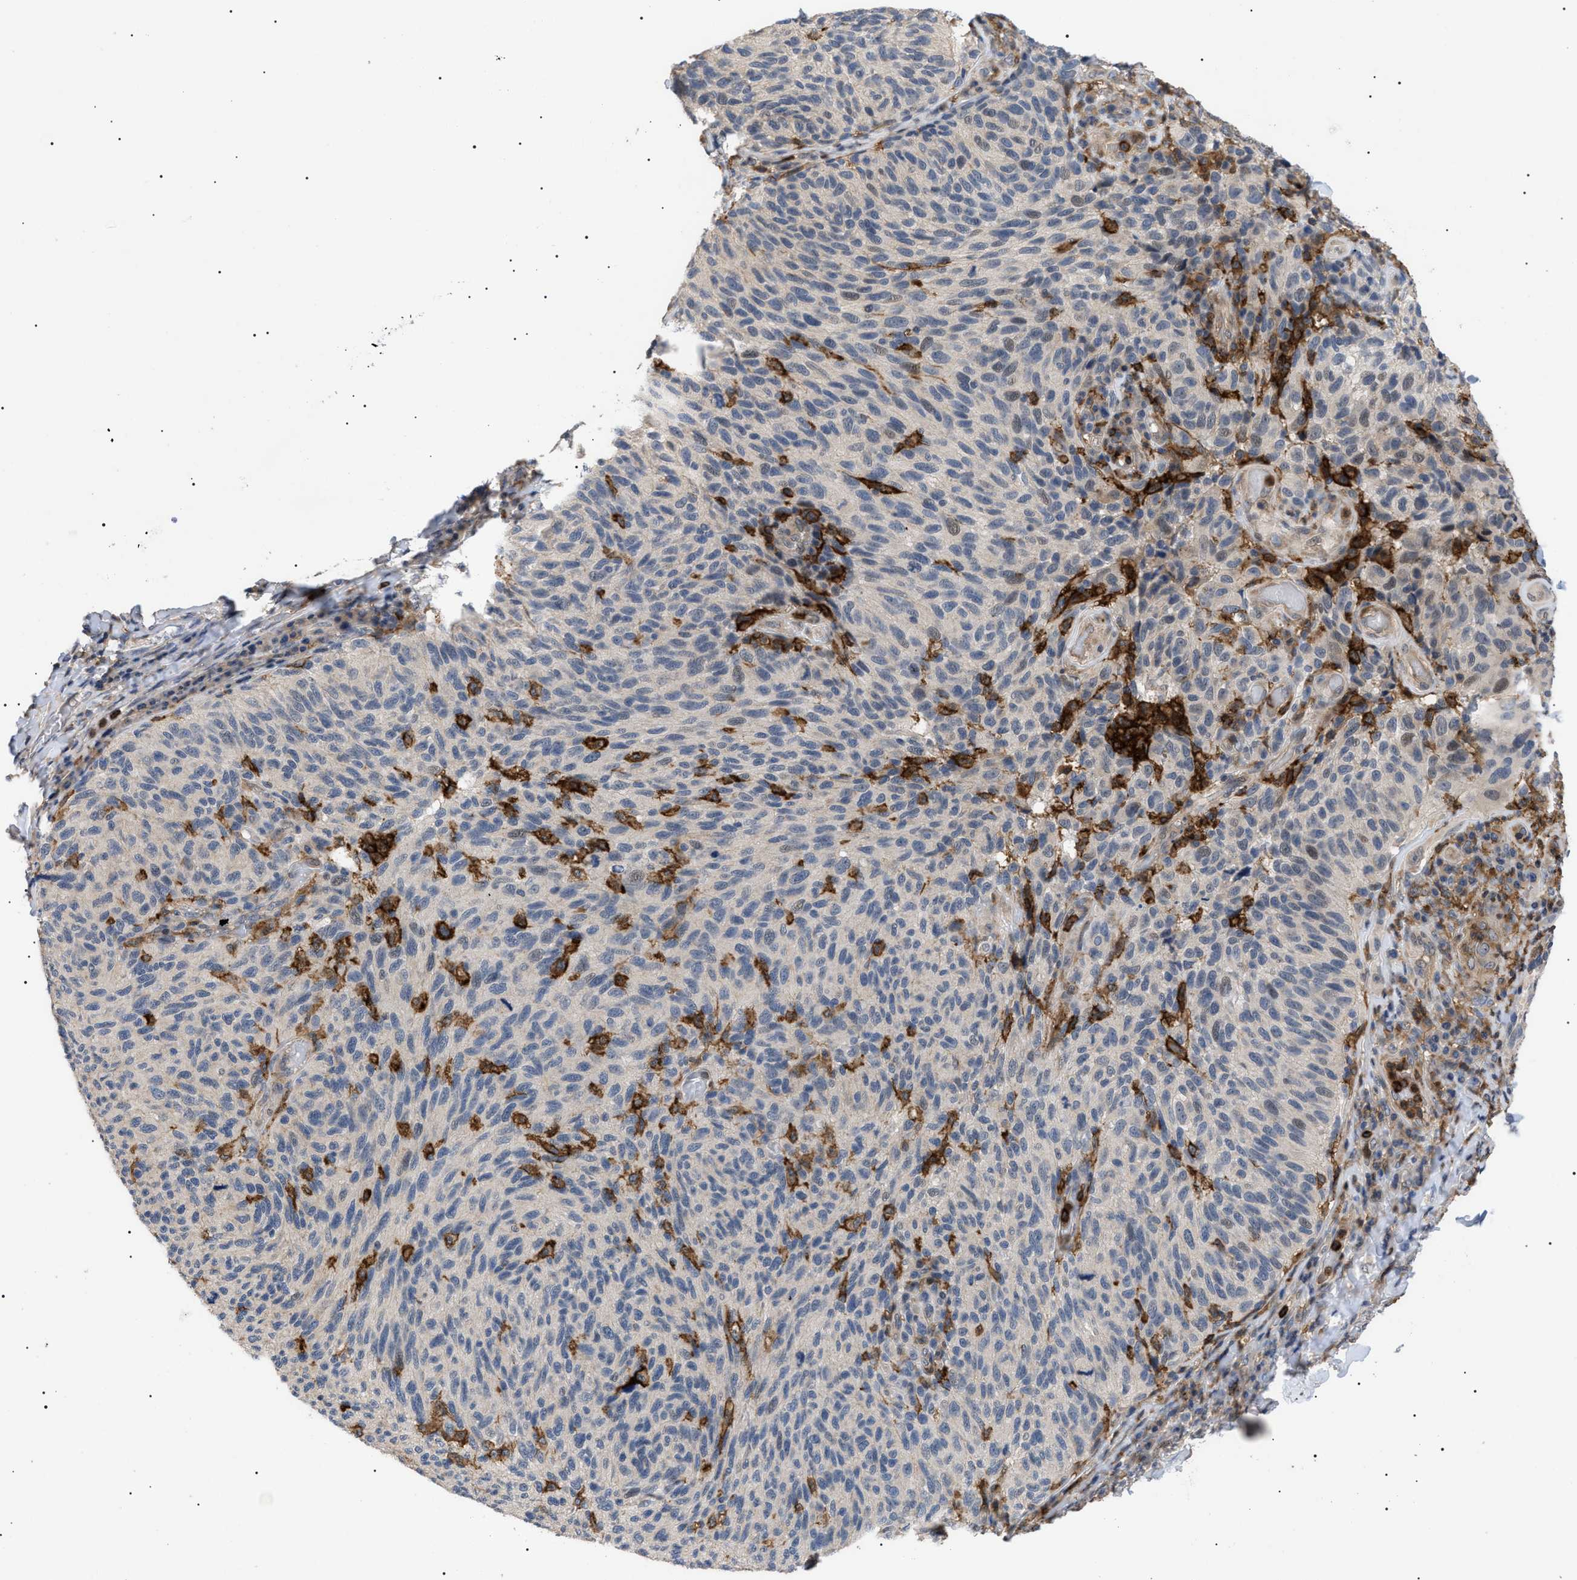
{"staining": {"intensity": "weak", "quantity": "25%-75%", "location": "cytoplasmic/membranous"}, "tissue": "melanoma", "cell_type": "Tumor cells", "image_type": "cancer", "snomed": [{"axis": "morphology", "description": "Malignant melanoma, NOS"}, {"axis": "topography", "description": "Skin"}], "caption": "An immunohistochemistry (IHC) image of neoplastic tissue is shown. Protein staining in brown highlights weak cytoplasmic/membranous positivity in malignant melanoma within tumor cells.", "gene": "CD300A", "patient": {"sex": "female", "age": 73}}